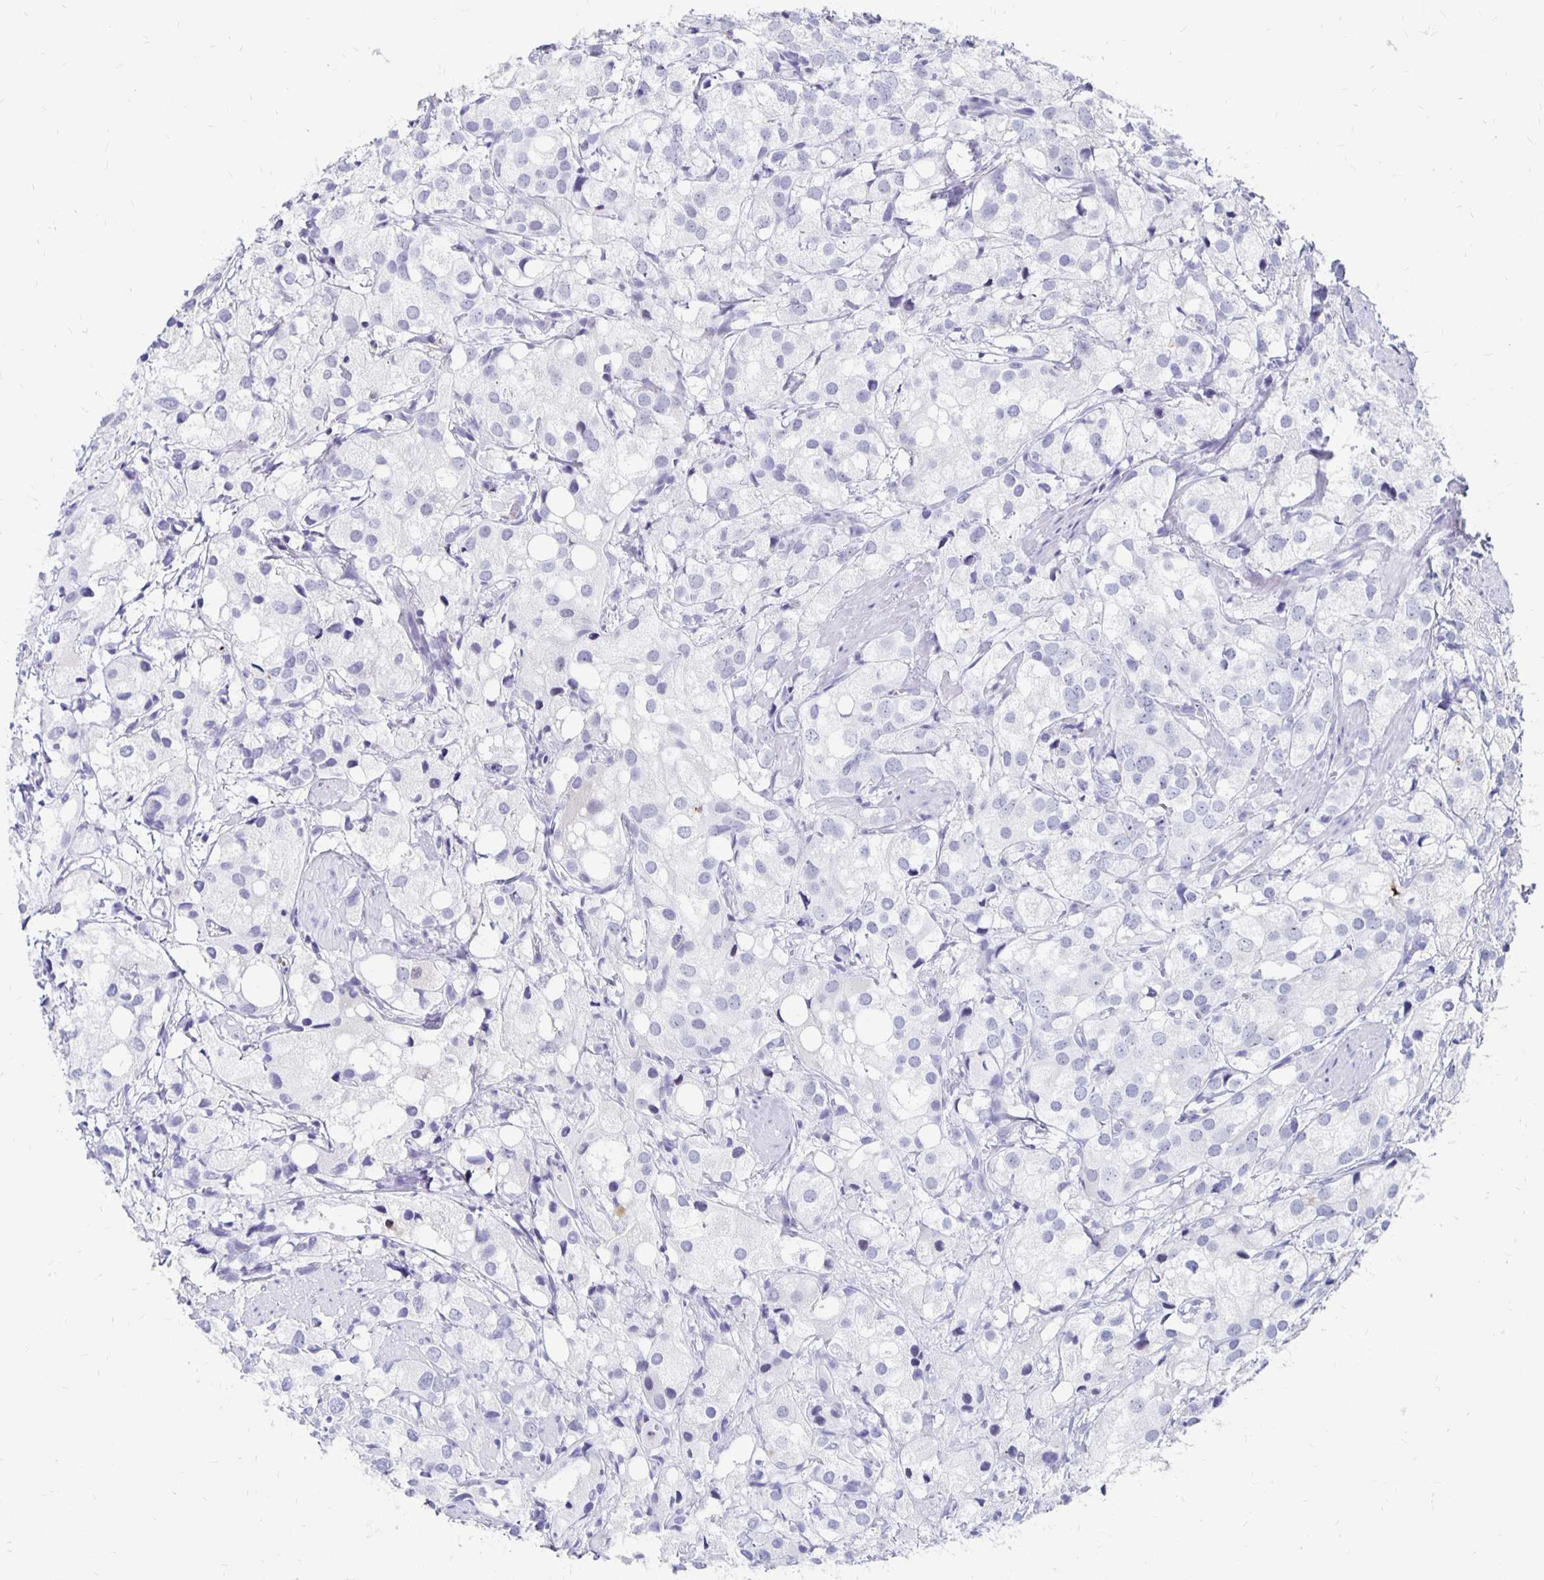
{"staining": {"intensity": "negative", "quantity": "none", "location": "none"}, "tissue": "prostate cancer", "cell_type": "Tumor cells", "image_type": "cancer", "snomed": [{"axis": "morphology", "description": "Adenocarcinoma, High grade"}, {"axis": "topography", "description": "Prostate"}], "caption": "IHC micrograph of prostate cancer stained for a protein (brown), which displays no staining in tumor cells.", "gene": "SYT2", "patient": {"sex": "male", "age": 86}}